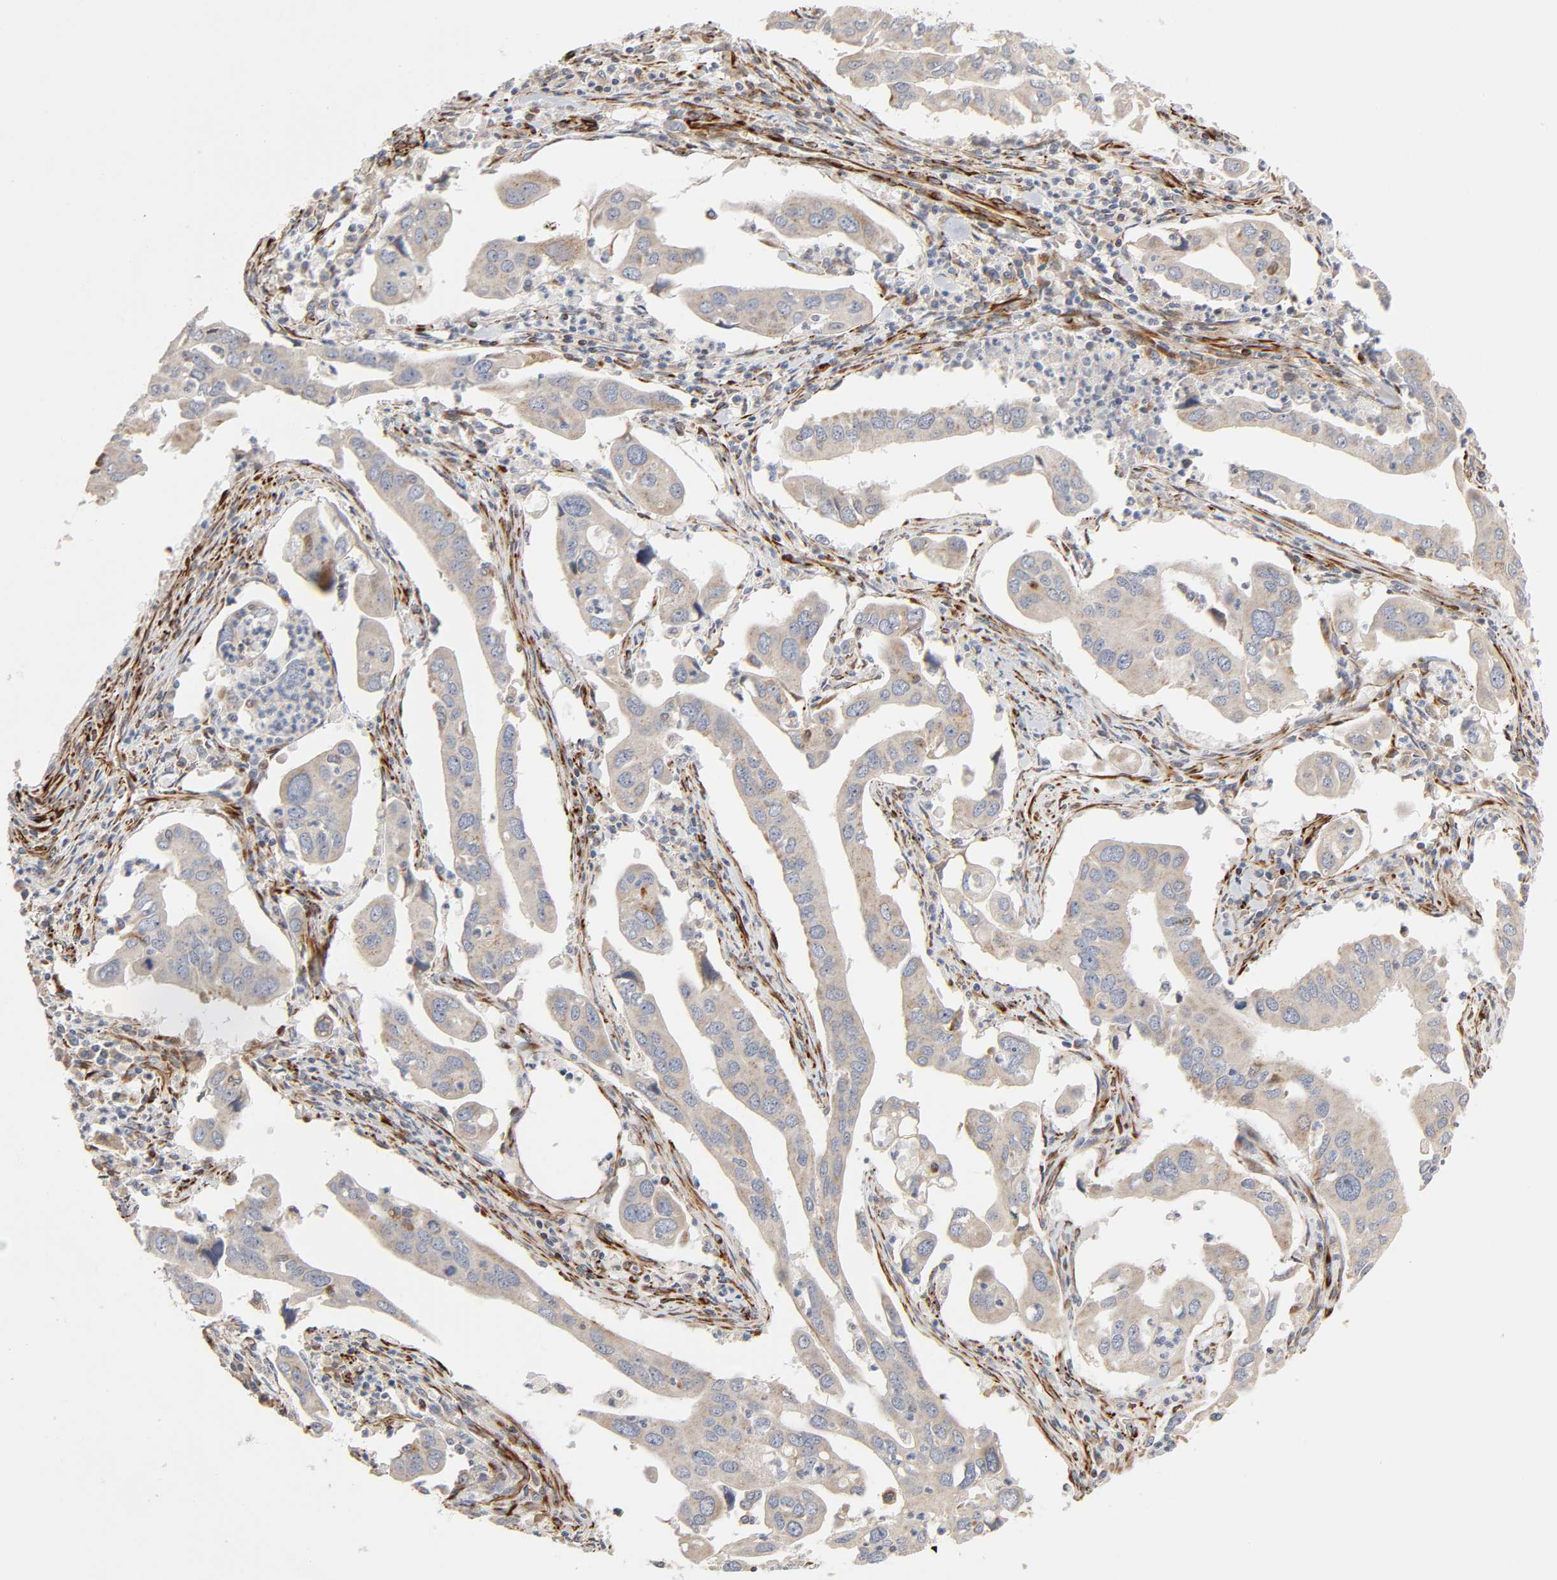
{"staining": {"intensity": "moderate", "quantity": ">75%", "location": "cytoplasmic/membranous"}, "tissue": "lung cancer", "cell_type": "Tumor cells", "image_type": "cancer", "snomed": [{"axis": "morphology", "description": "Adenocarcinoma, NOS"}, {"axis": "topography", "description": "Lung"}], "caption": "Lung cancer stained with immunohistochemistry demonstrates moderate cytoplasmic/membranous expression in about >75% of tumor cells.", "gene": "FAM118A", "patient": {"sex": "female", "age": 44}}